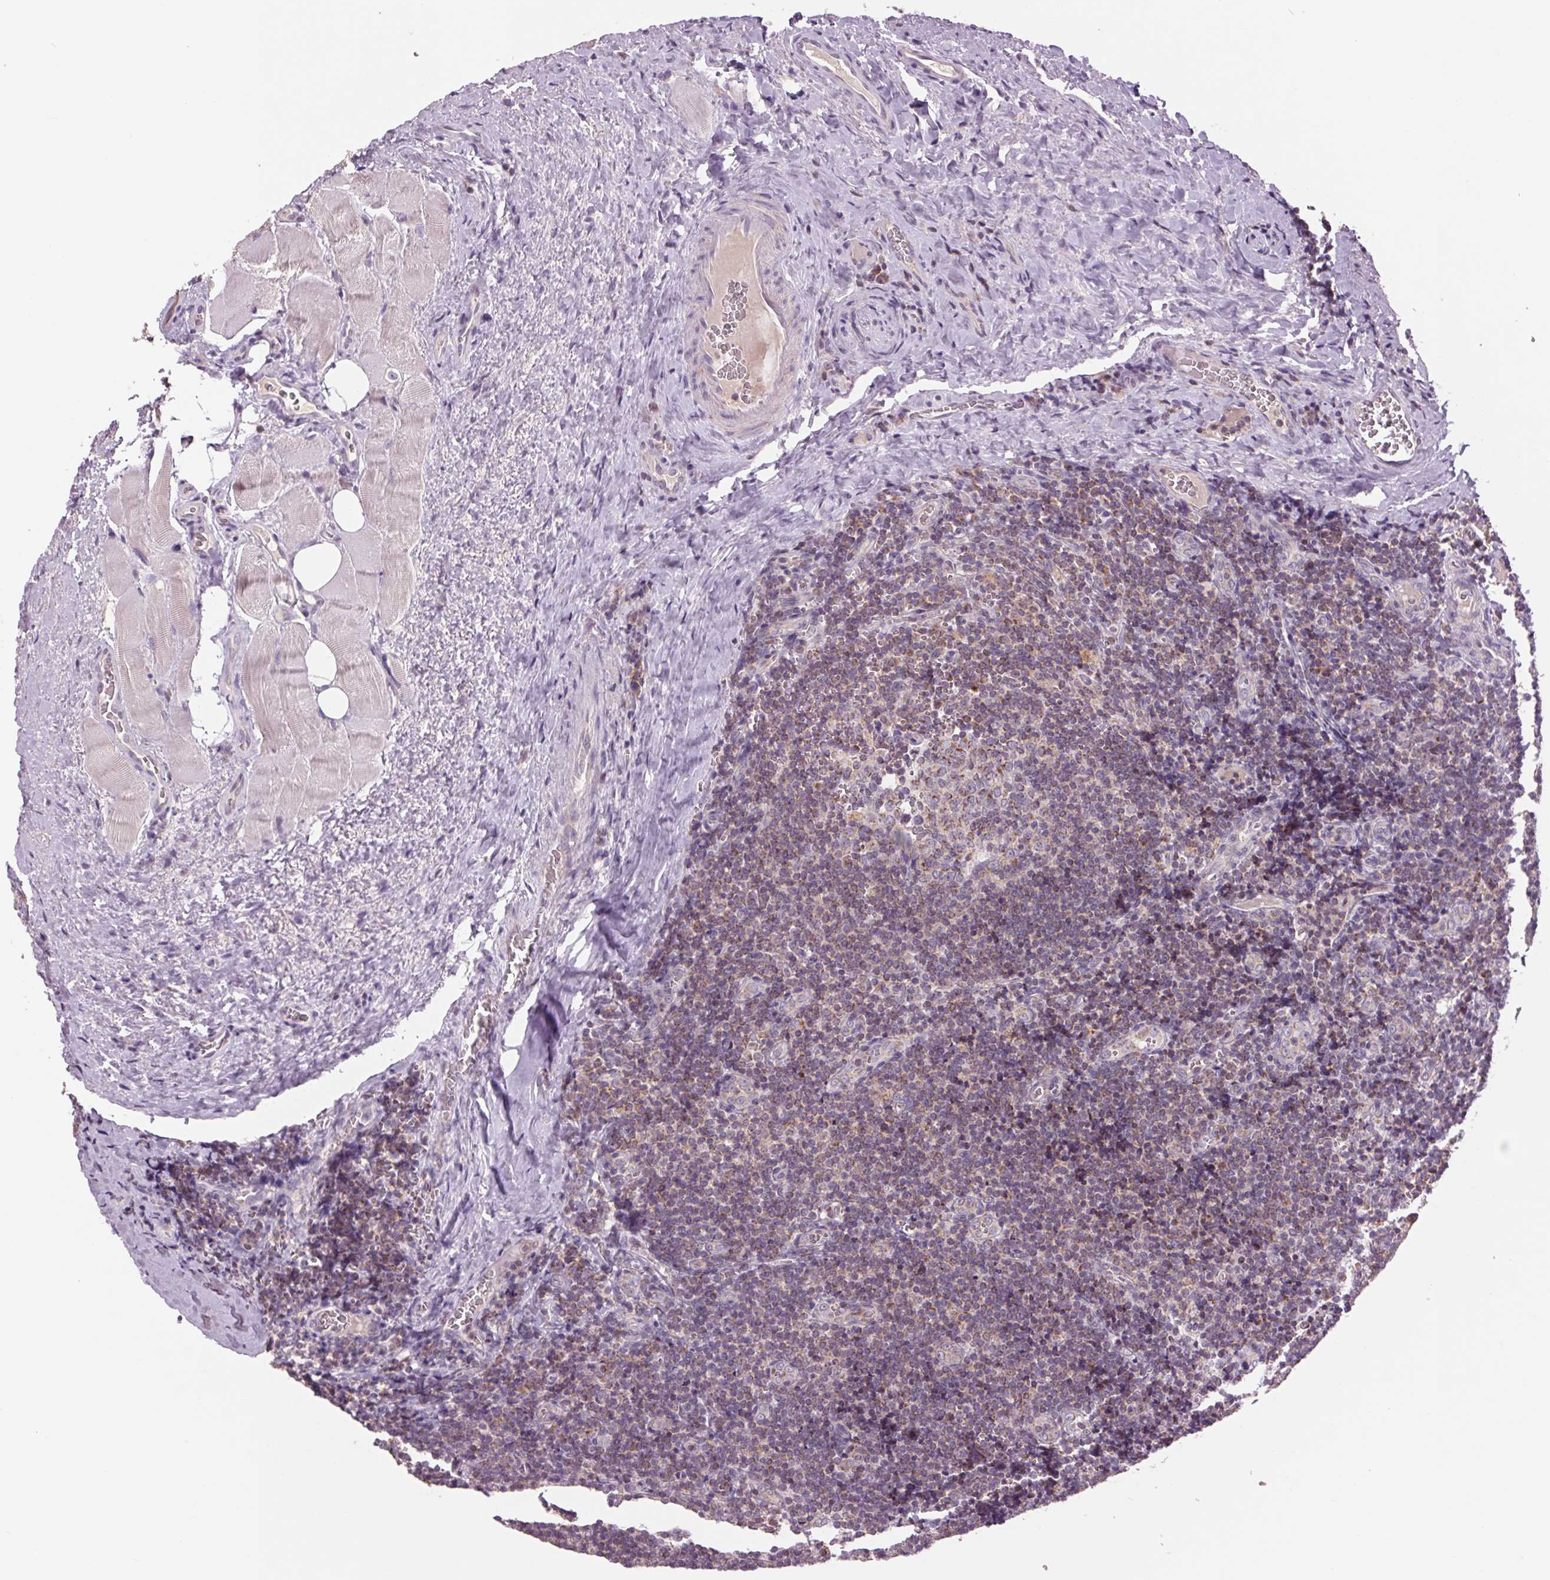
{"staining": {"intensity": "moderate", "quantity": ">75%", "location": "cytoplasmic/membranous"}, "tissue": "tonsil", "cell_type": "Germinal center cells", "image_type": "normal", "snomed": [{"axis": "morphology", "description": "Normal tissue, NOS"}, {"axis": "morphology", "description": "Inflammation, NOS"}, {"axis": "topography", "description": "Tonsil"}], "caption": "Immunohistochemical staining of benign tonsil reveals medium levels of moderate cytoplasmic/membranous expression in approximately >75% of germinal center cells.", "gene": "COX6A1", "patient": {"sex": "female", "age": 31}}